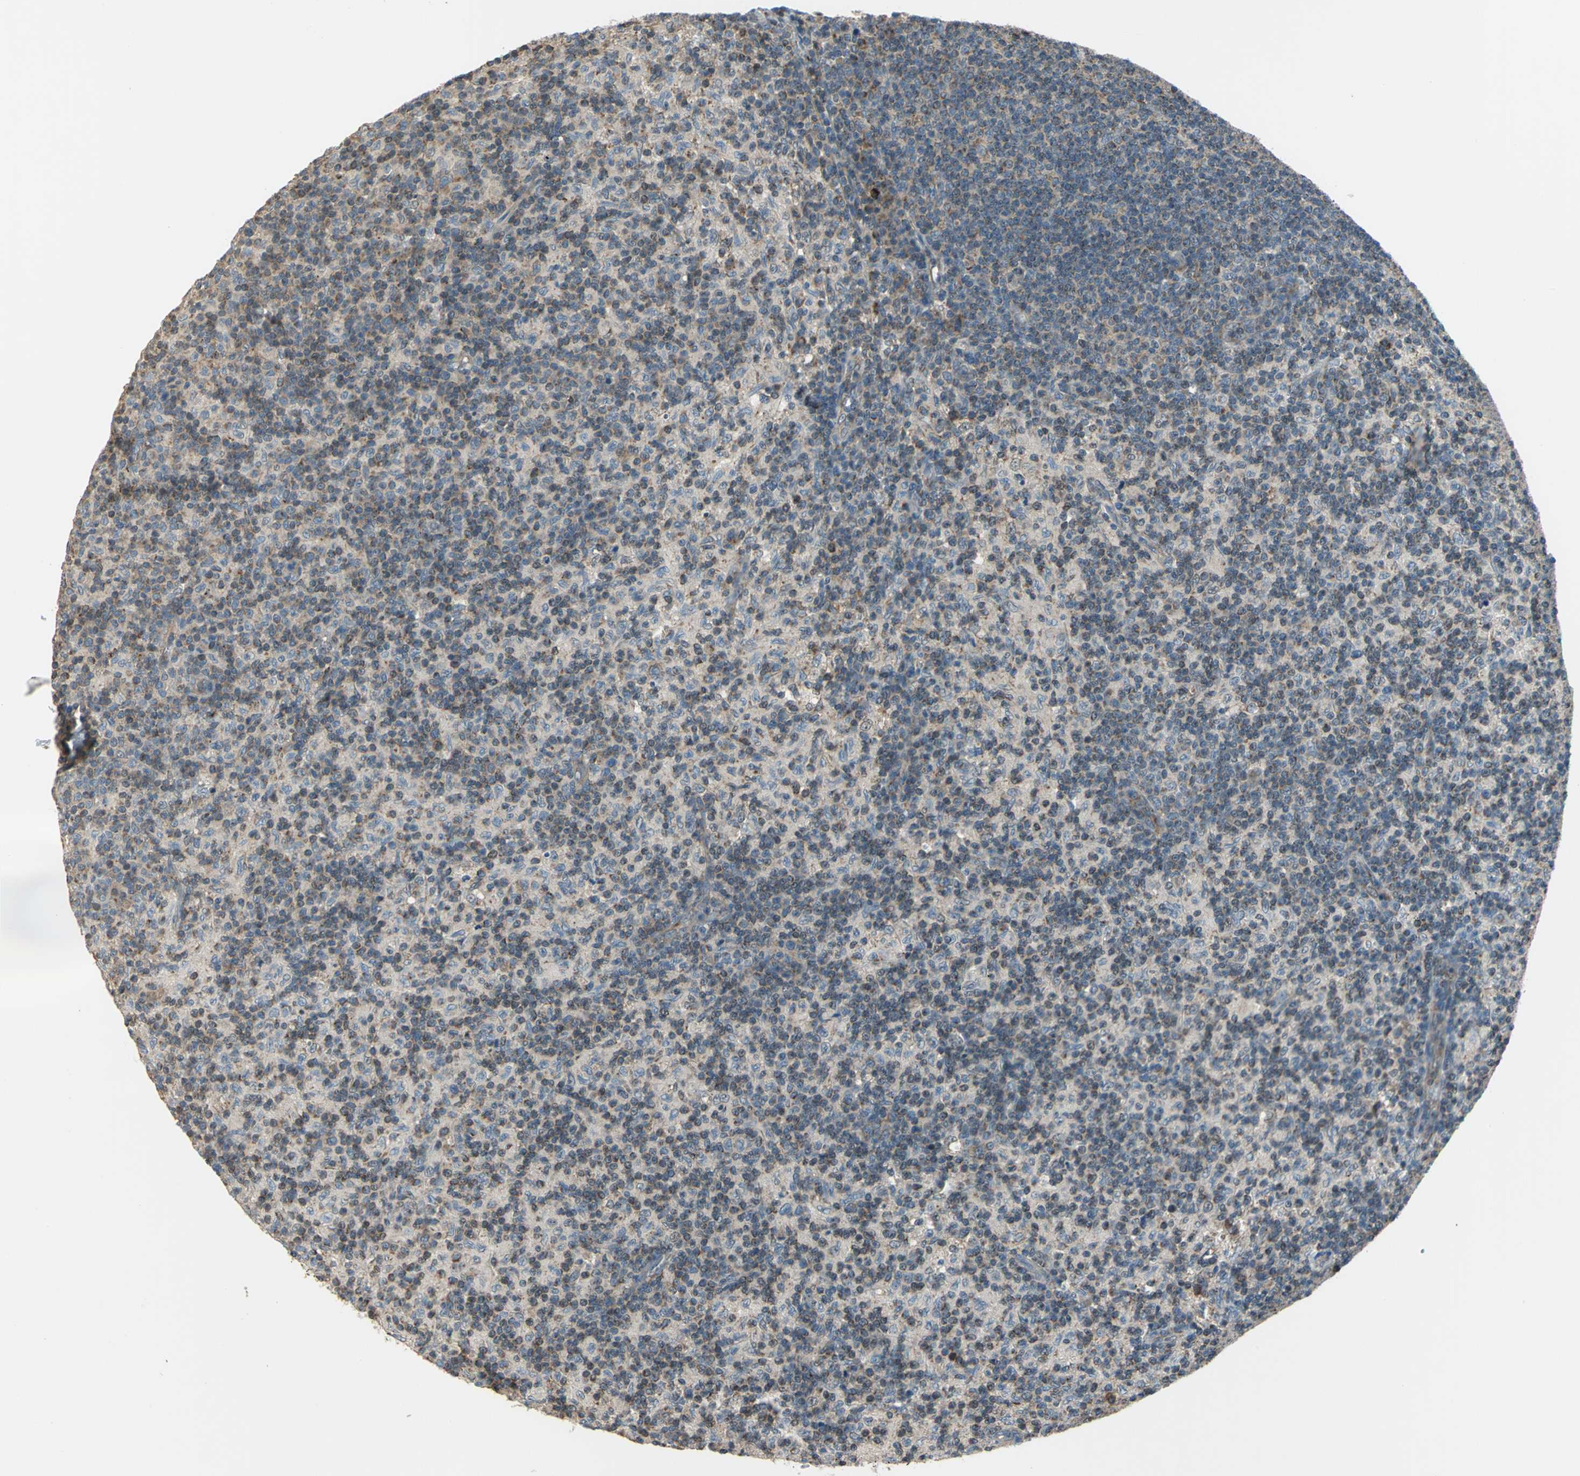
{"staining": {"intensity": "moderate", "quantity": "25%-75%", "location": "cytoplasmic/membranous"}, "tissue": "lymph node", "cell_type": "Germinal center cells", "image_type": "normal", "snomed": [{"axis": "morphology", "description": "Normal tissue, NOS"}, {"axis": "morphology", "description": "Inflammation, NOS"}, {"axis": "topography", "description": "Lymph node"}], "caption": "An image of human lymph node stained for a protein reveals moderate cytoplasmic/membranous brown staining in germinal center cells.", "gene": "TRAK1", "patient": {"sex": "male", "age": 55}}